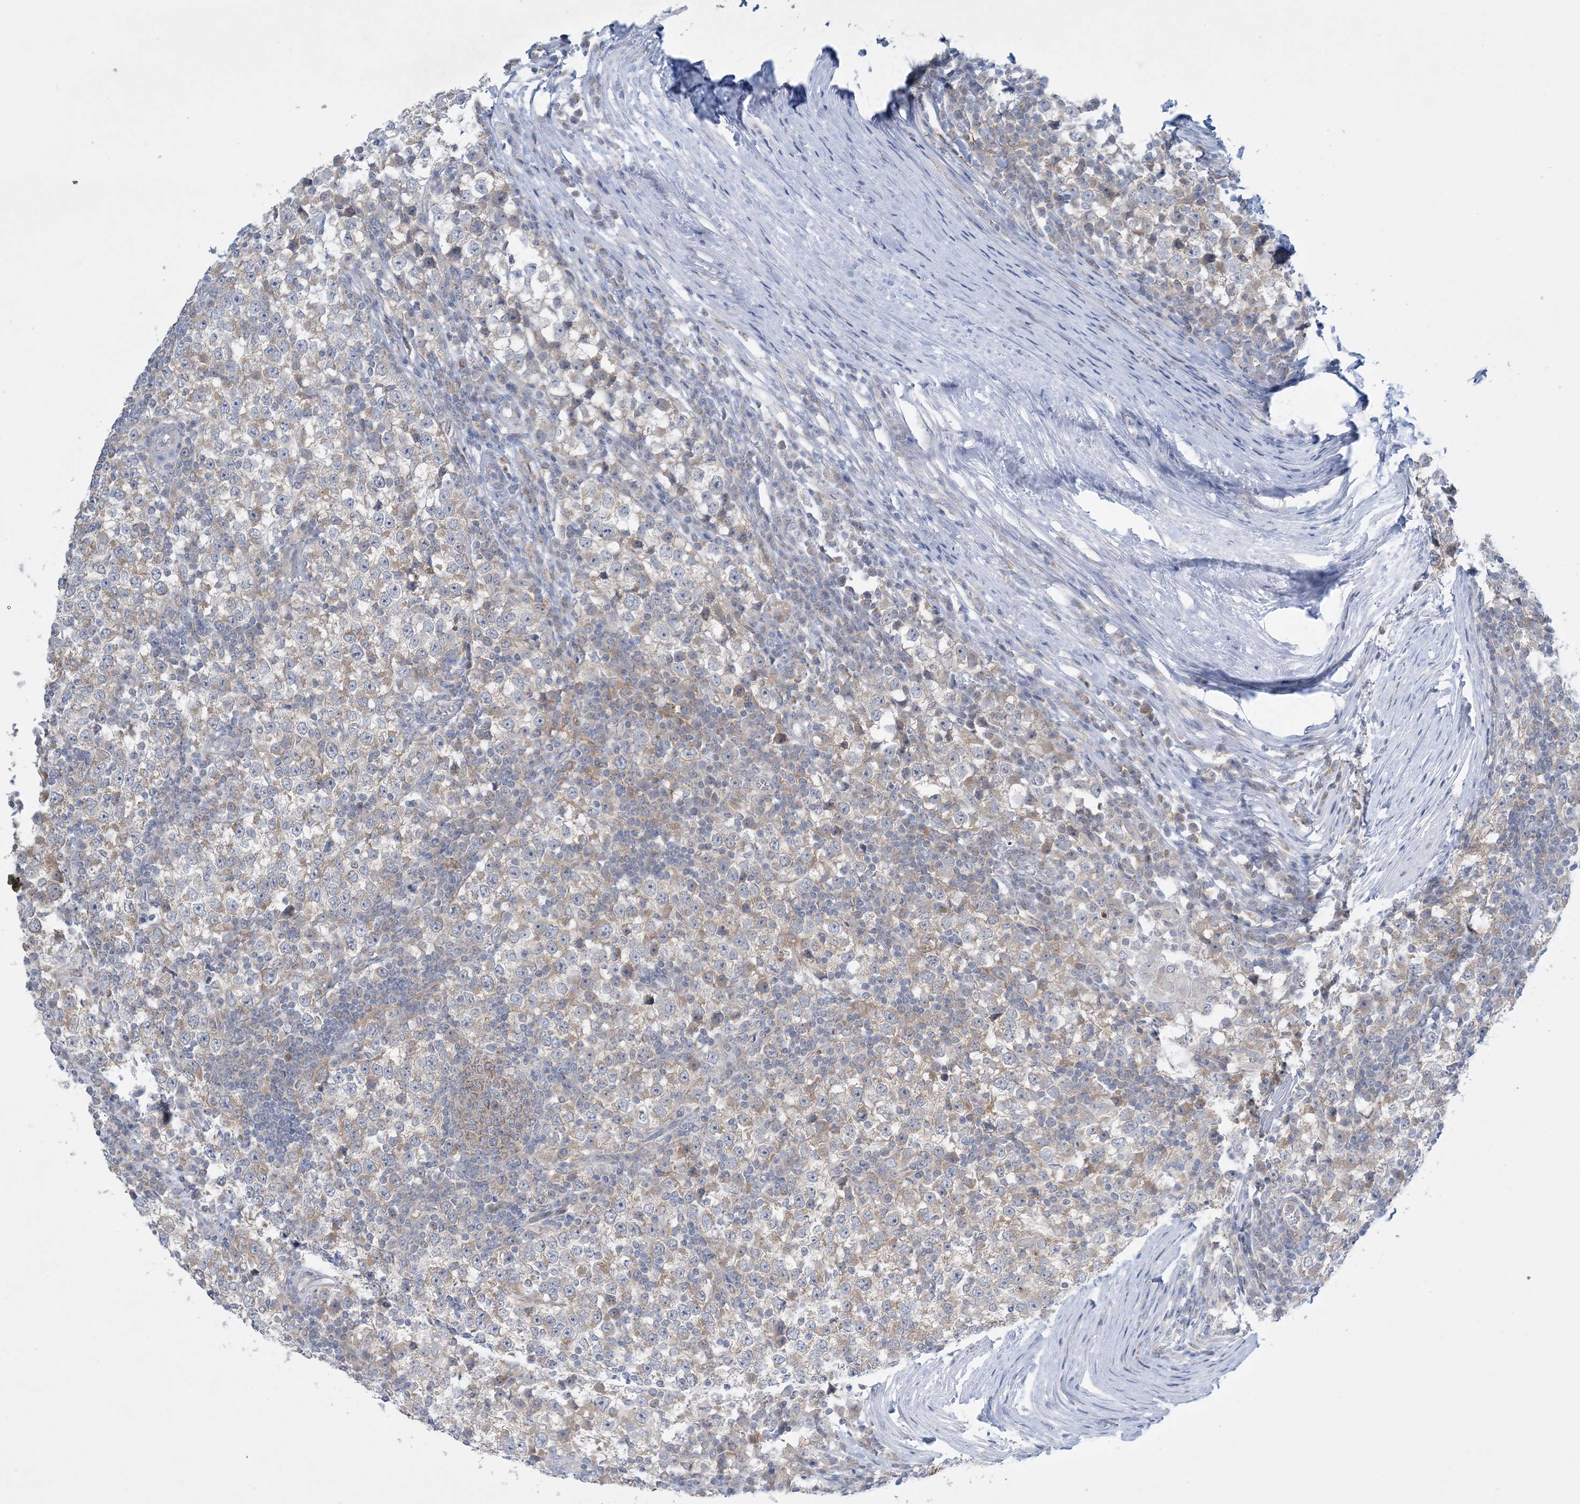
{"staining": {"intensity": "weak", "quantity": "<25%", "location": "cytoplasmic/membranous"}, "tissue": "testis cancer", "cell_type": "Tumor cells", "image_type": "cancer", "snomed": [{"axis": "morphology", "description": "Seminoma, NOS"}, {"axis": "topography", "description": "Testis"}], "caption": "This is a histopathology image of immunohistochemistry (IHC) staining of testis seminoma, which shows no staining in tumor cells.", "gene": "MRPS18A", "patient": {"sex": "male", "age": 65}}